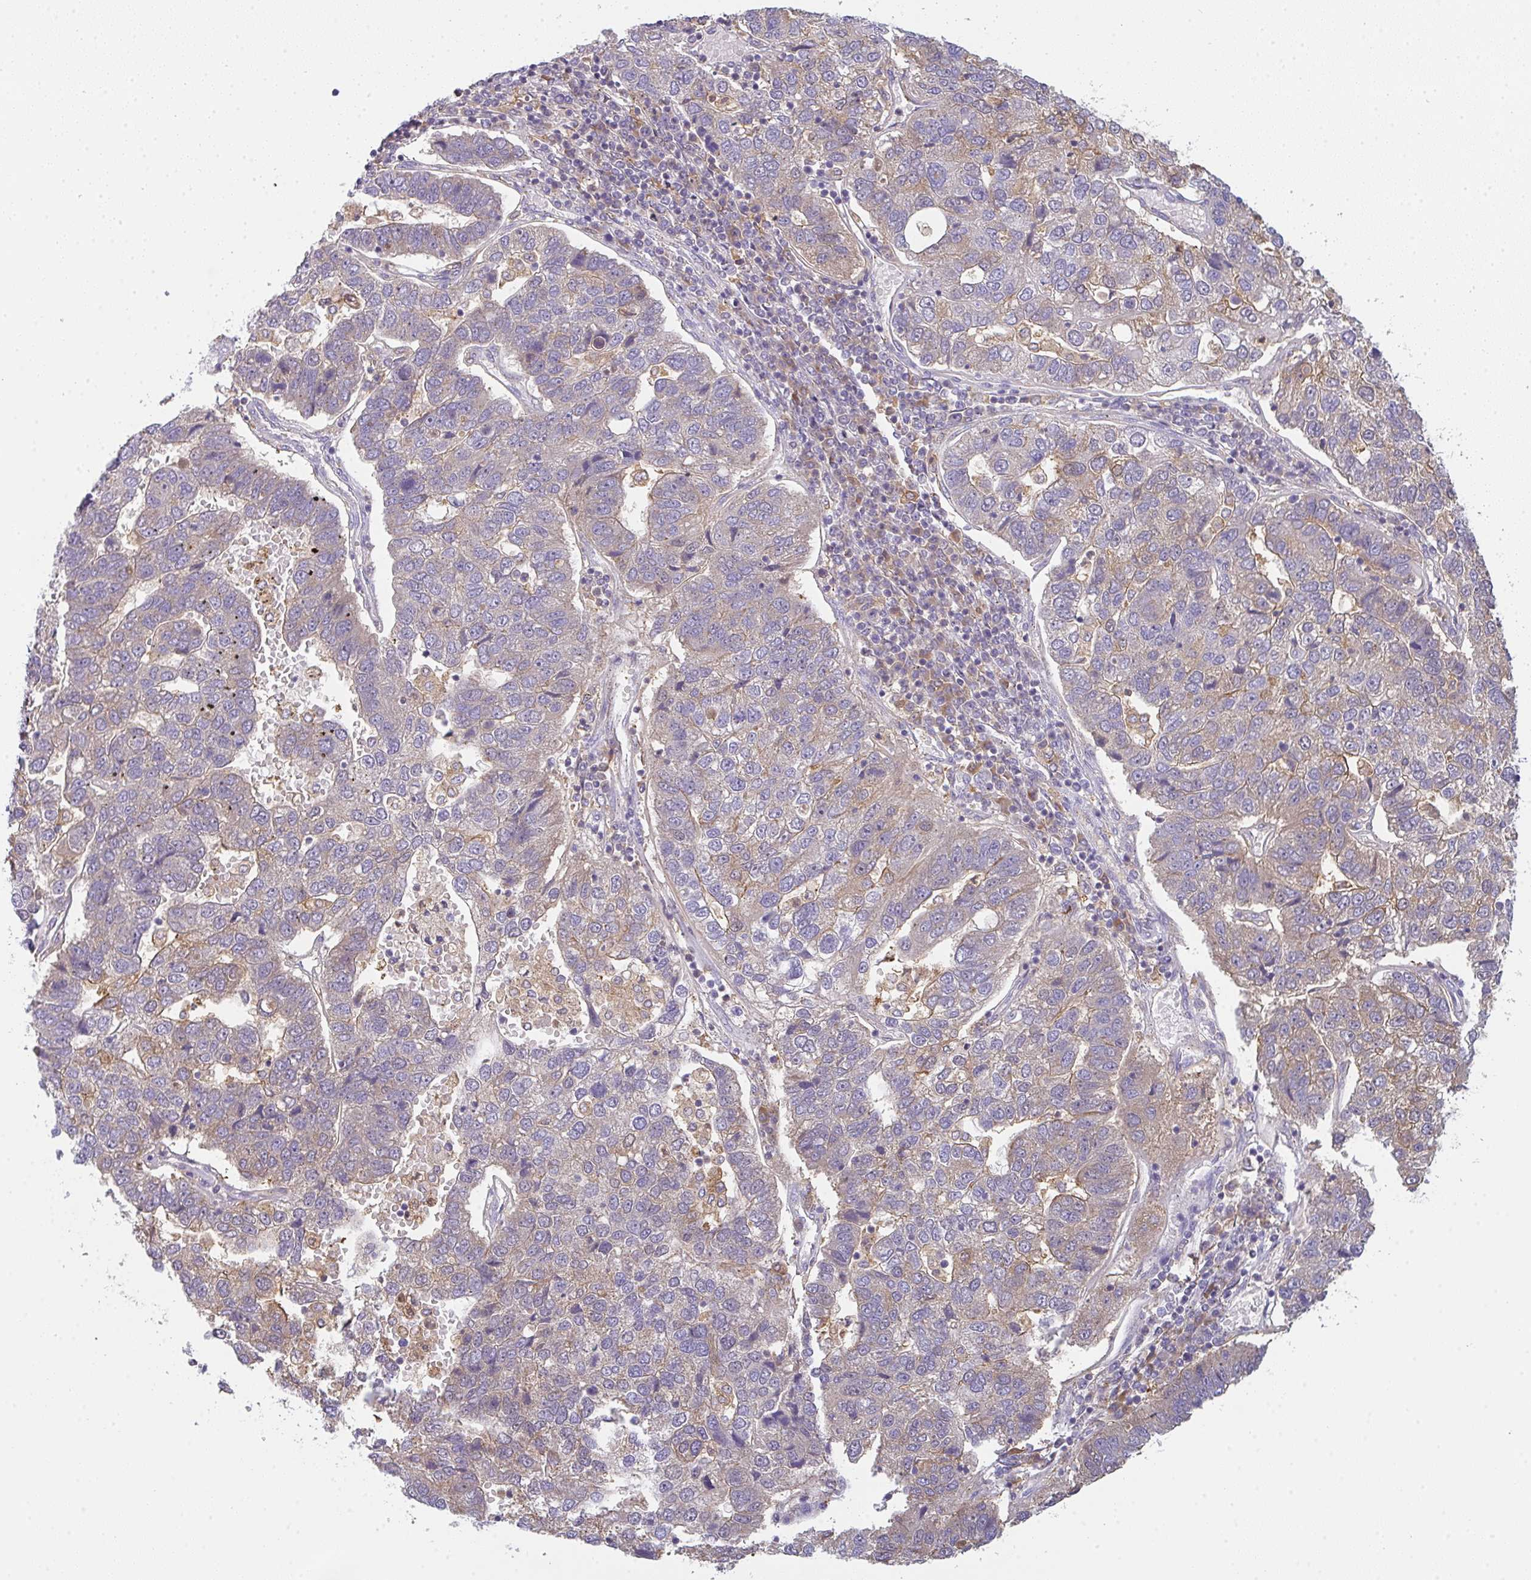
{"staining": {"intensity": "weak", "quantity": "<25%", "location": "cytoplasmic/membranous"}, "tissue": "pancreatic cancer", "cell_type": "Tumor cells", "image_type": "cancer", "snomed": [{"axis": "morphology", "description": "Adenocarcinoma, NOS"}, {"axis": "topography", "description": "Pancreas"}], "caption": "High magnification brightfield microscopy of pancreatic cancer stained with DAB (3,3'-diaminobenzidine) (brown) and counterstained with hematoxylin (blue): tumor cells show no significant staining. (Stains: DAB IHC with hematoxylin counter stain, Microscopy: brightfield microscopy at high magnification).", "gene": "SNX5", "patient": {"sex": "female", "age": 61}}